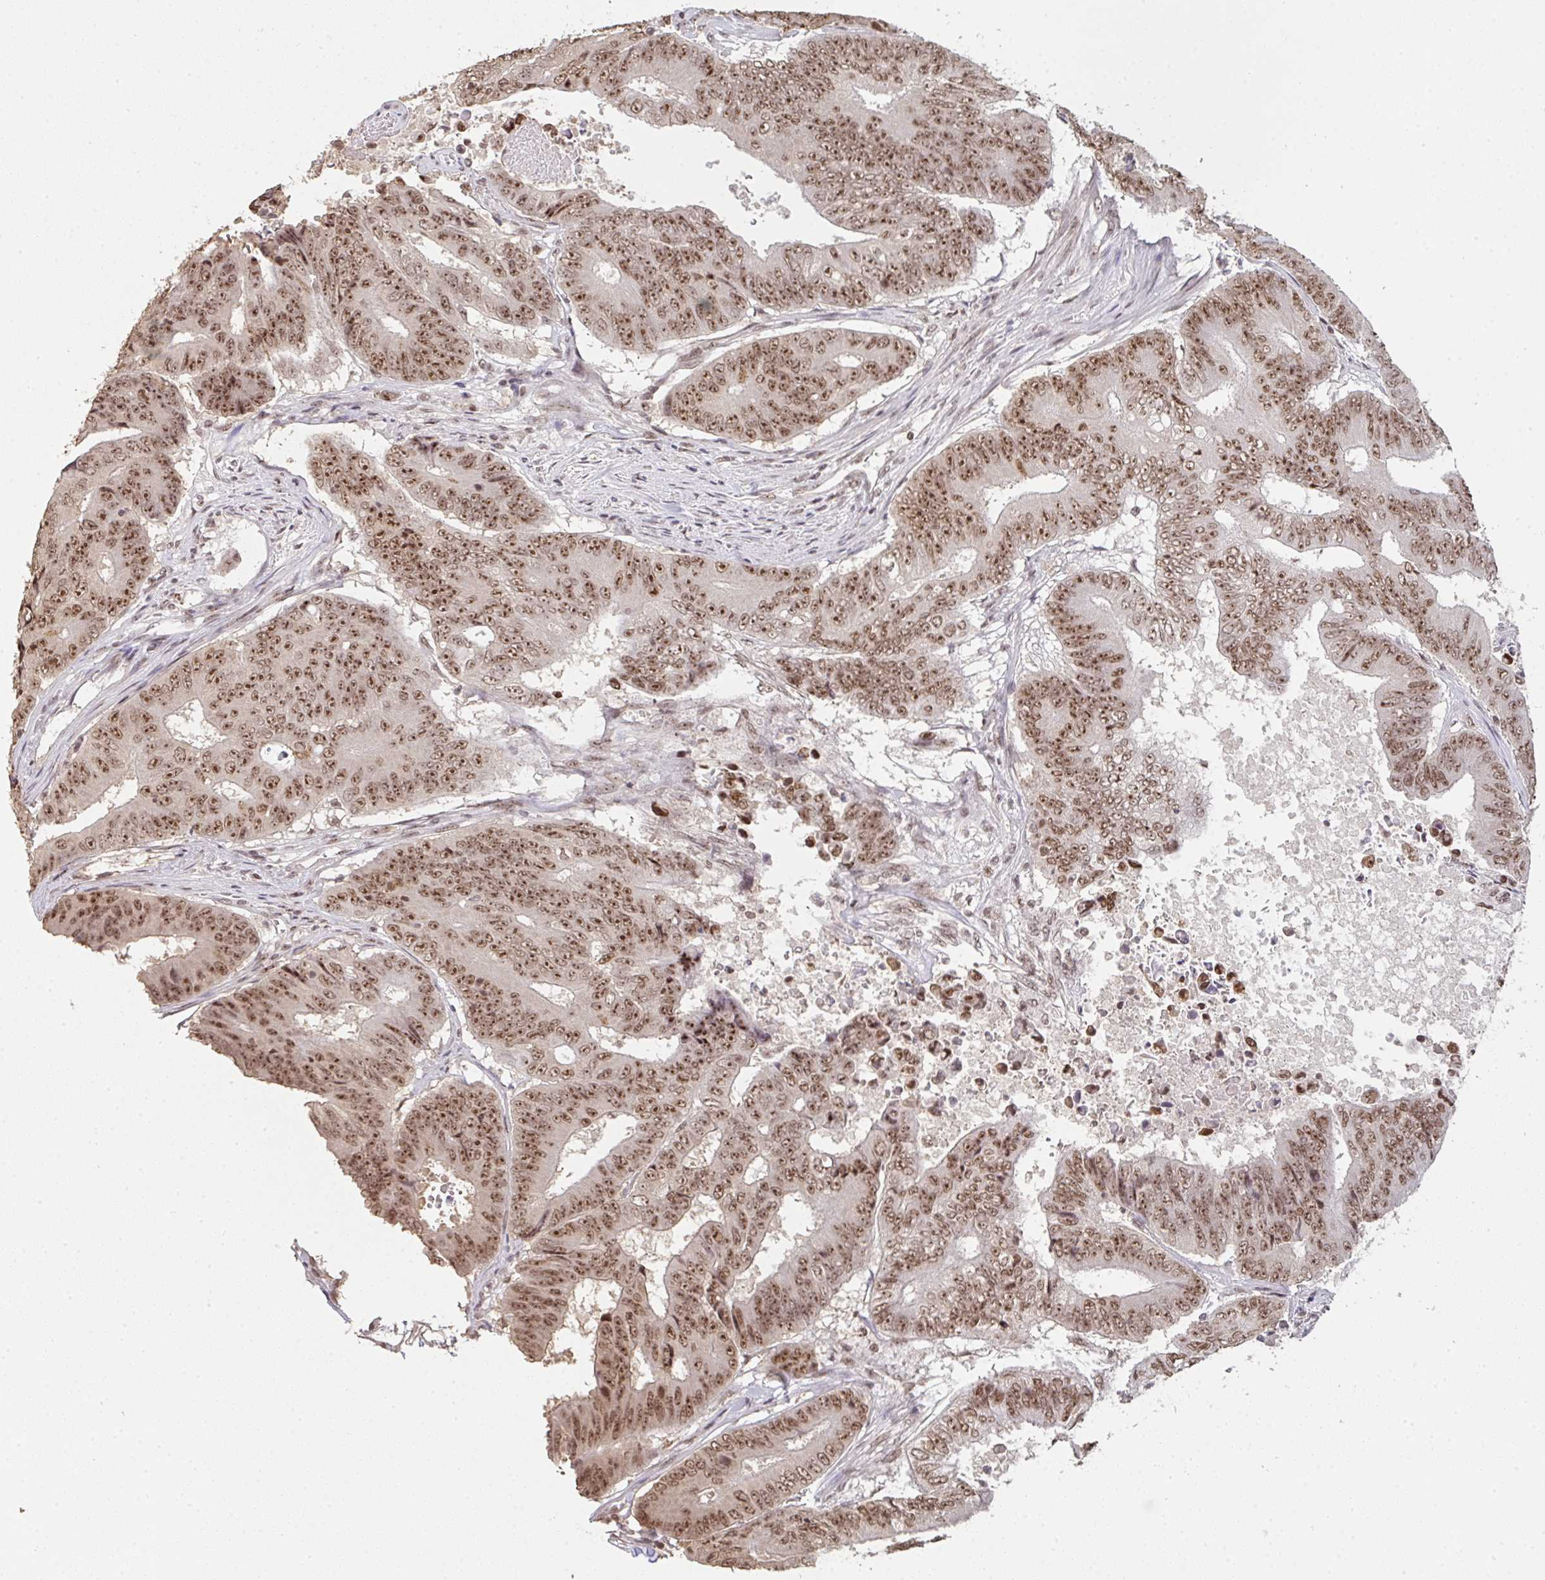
{"staining": {"intensity": "moderate", "quantity": ">75%", "location": "nuclear"}, "tissue": "colorectal cancer", "cell_type": "Tumor cells", "image_type": "cancer", "snomed": [{"axis": "morphology", "description": "Adenocarcinoma, NOS"}, {"axis": "topography", "description": "Colon"}], "caption": "Immunohistochemical staining of colorectal adenocarcinoma reveals medium levels of moderate nuclear protein positivity in about >75% of tumor cells.", "gene": "DKC1", "patient": {"sex": "female", "age": 48}}